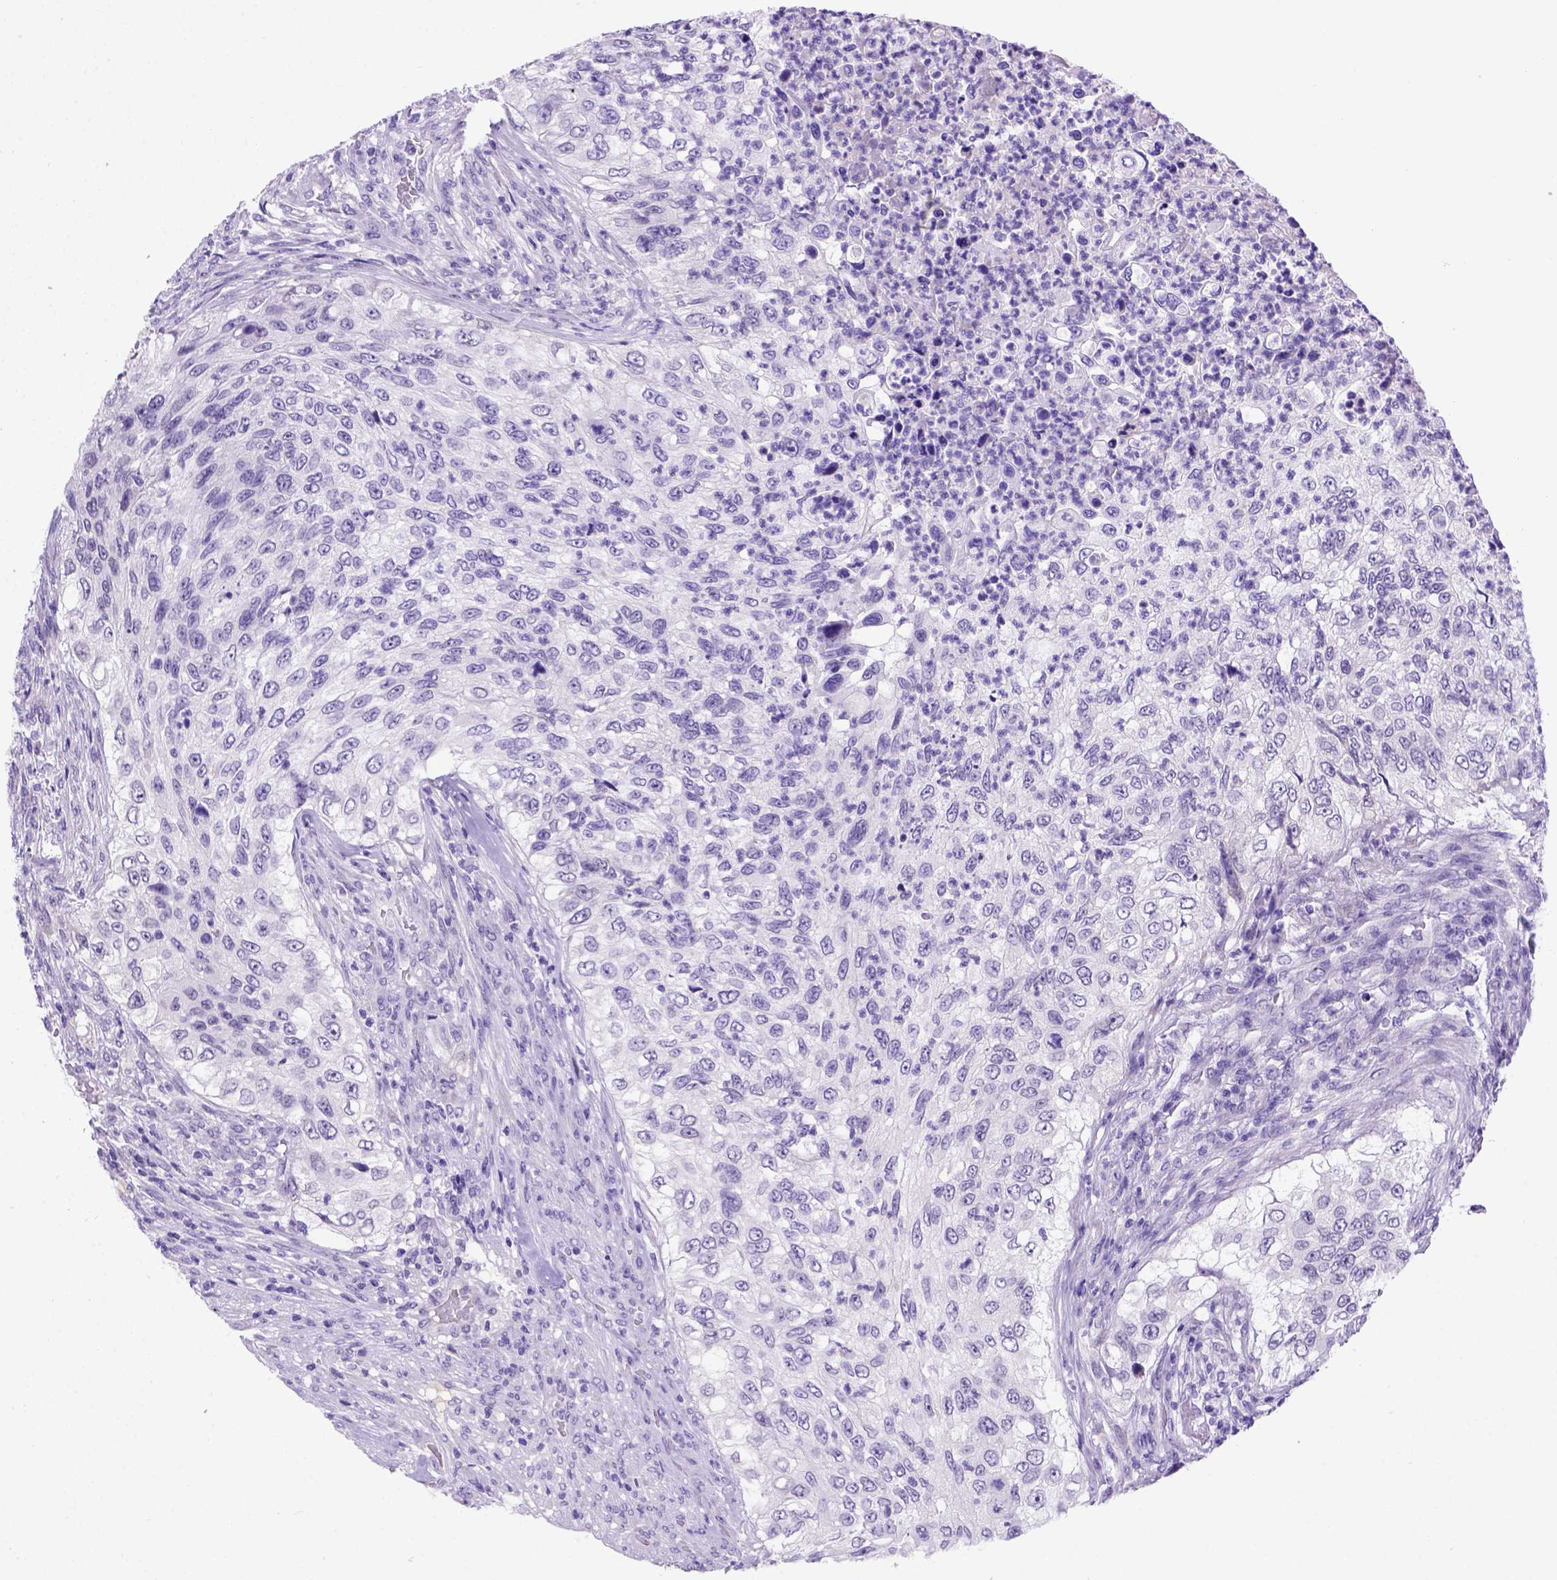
{"staining": {"intensity": "negative", "quantity": "none", "location": "none"}, "tissue": "urothelial cancer", "cell_type": "Tumor cells", "image_type": "cancer", "snomed": [{"axis": "morphology", "description": "Urothelial carcinoma, High grade"}, {"axis": "topography", "description": "Urinary bladder"}], "caption": "An immunohistochemistry (IHC) image of urothelial carcinoma (high-grade) is shown. There is no staining in tumor cells of urothelial carcinoma (high-grade).", "gene": "FAM81B", "patient": {"sex": "female", "age": 60}}